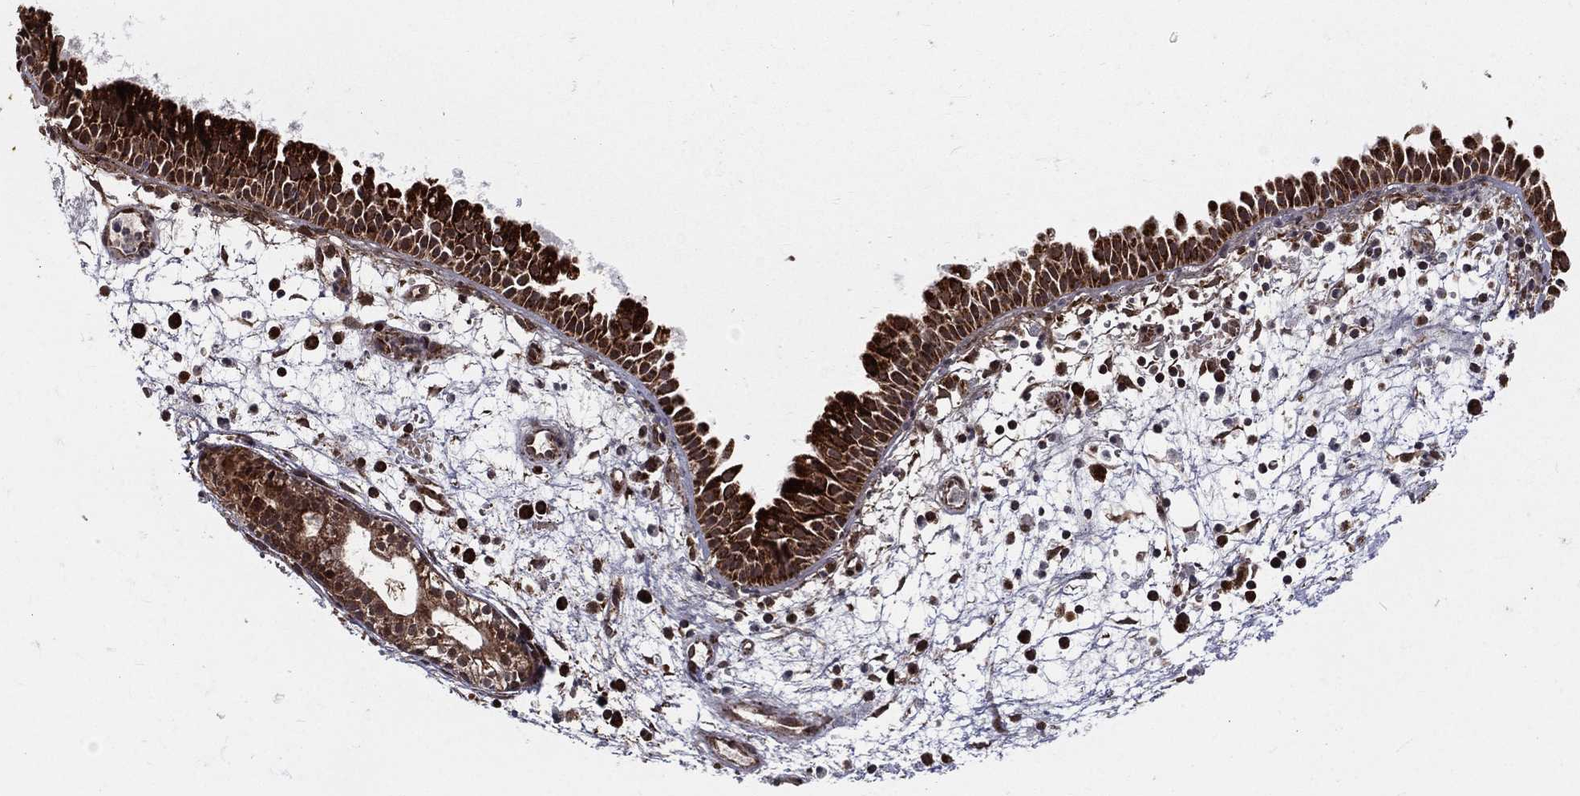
{"staining": {"intensity": "strong", "quantity": "25%-75%", "location": "cytoplasmic/membranous"}, "tissue": "nasopharynx", "cell_type": "Respiratory epithelial cells", "image_type": "normal", "snomed": [{"axis": "morphology", "description": "Normal tissue, NOS"}, {"axis": "topography", "description": "Nasopharynx"}], "caption": "Nasopharynx stained with a brown dye displays strong cytoplasmic/membranous positive positivity in about 25%-75% of respiratory epithelial cells.", "gene": "MDM2", "patient": {"sex": "male", "age": 58}}